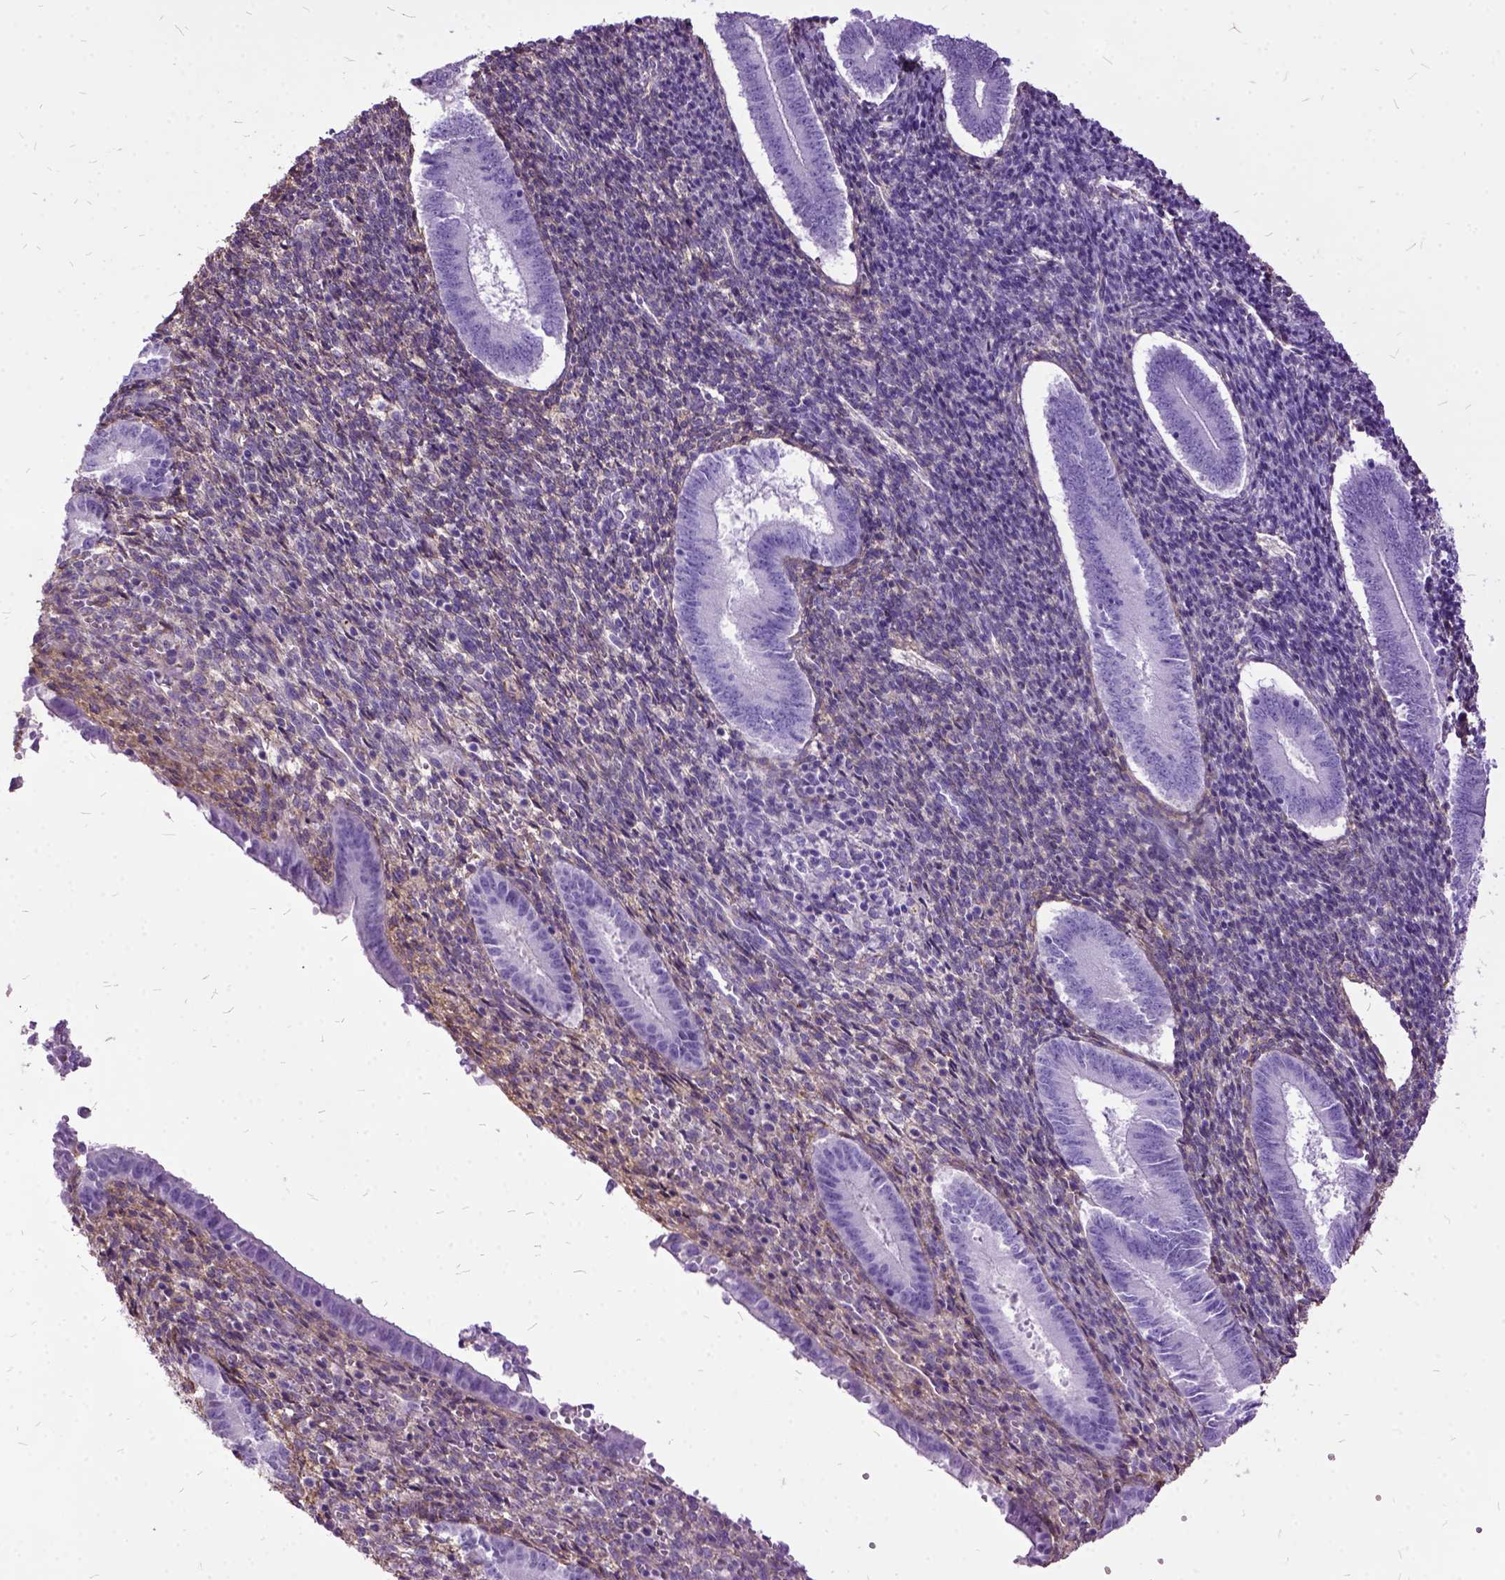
{"staining": {"intensity": "weak", "quantity": "25%-75%", "location": "cytoplasmic/membranous"}, "tissue": "endometrium", "cell_type": "Cells in endometrial stroma", "image_type": "normal", "snomed": [{"axis": "morphology", "description": "Normal tissue, NOS"}, {"axis": "topography", "description": "Endometrium"}], "caption": "Weak cytoplasmic/membranous positivity for a protein is seen in approximately 25%-75% of cells in endometrial stroma of normal endometrium using immunohistochemistry (IHC).", "gene": "MME", "patient": {"sex": "female", "age": 25}}